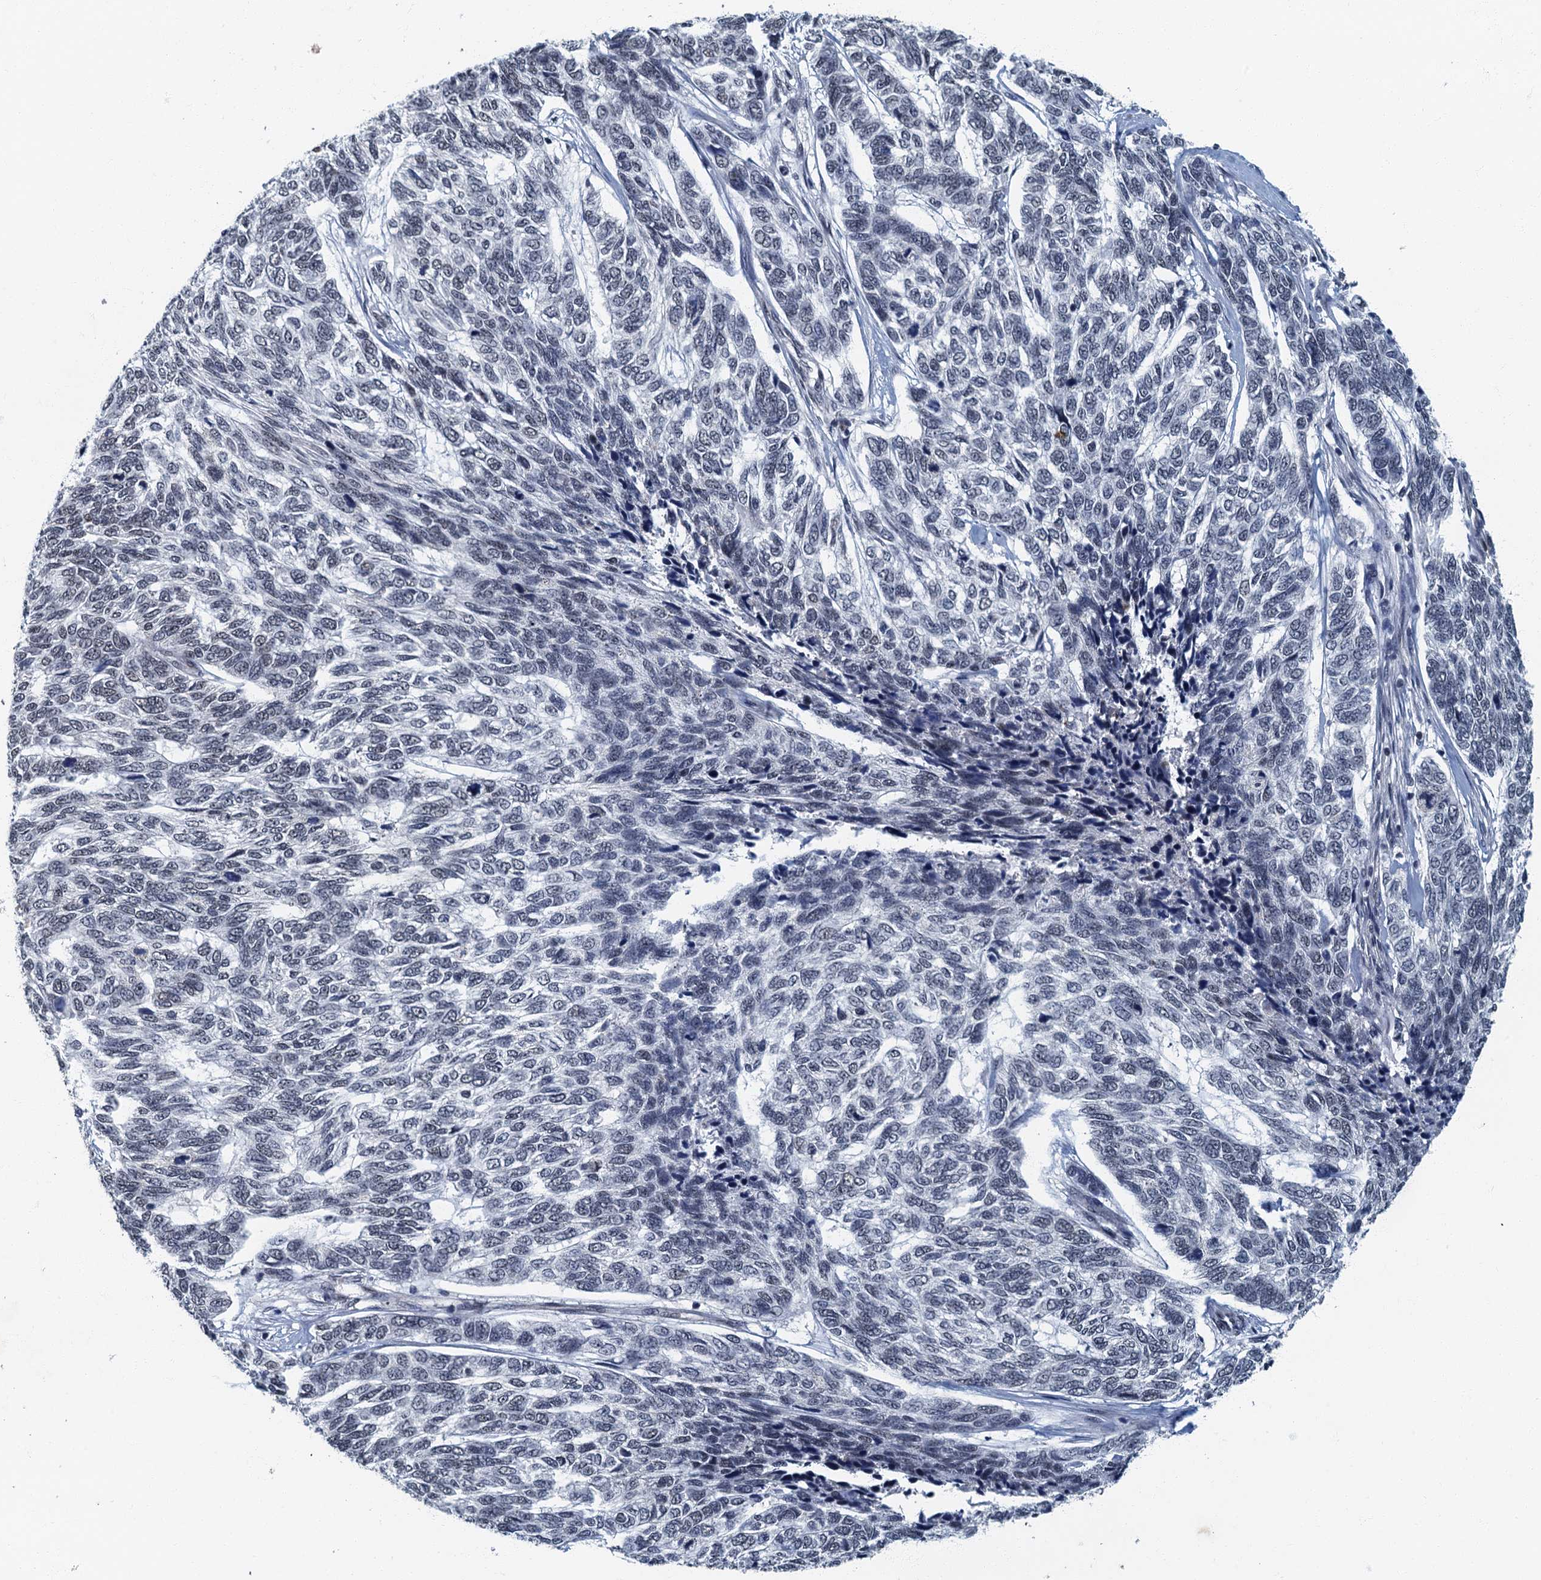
{"staining": {"intensity": "negative", "quantity": "none", "location": "none"}, "tissue": "skin cancer", "cell_type": "Tumor cells", "image_type": "cancer", "snomed": [{"axis": "morphology", "description": "Basal cell carcinoma"}, {"axis": "topography", "description": "Skin"}], "caption": "A high-resolution photomicrograph shows immunohistochemistry staining of skin basal cell carcinoma, which reveals no significant positivity in tumor cells.", "gene": "GADL1", "patient": {"sex": "female", "age": 65}}